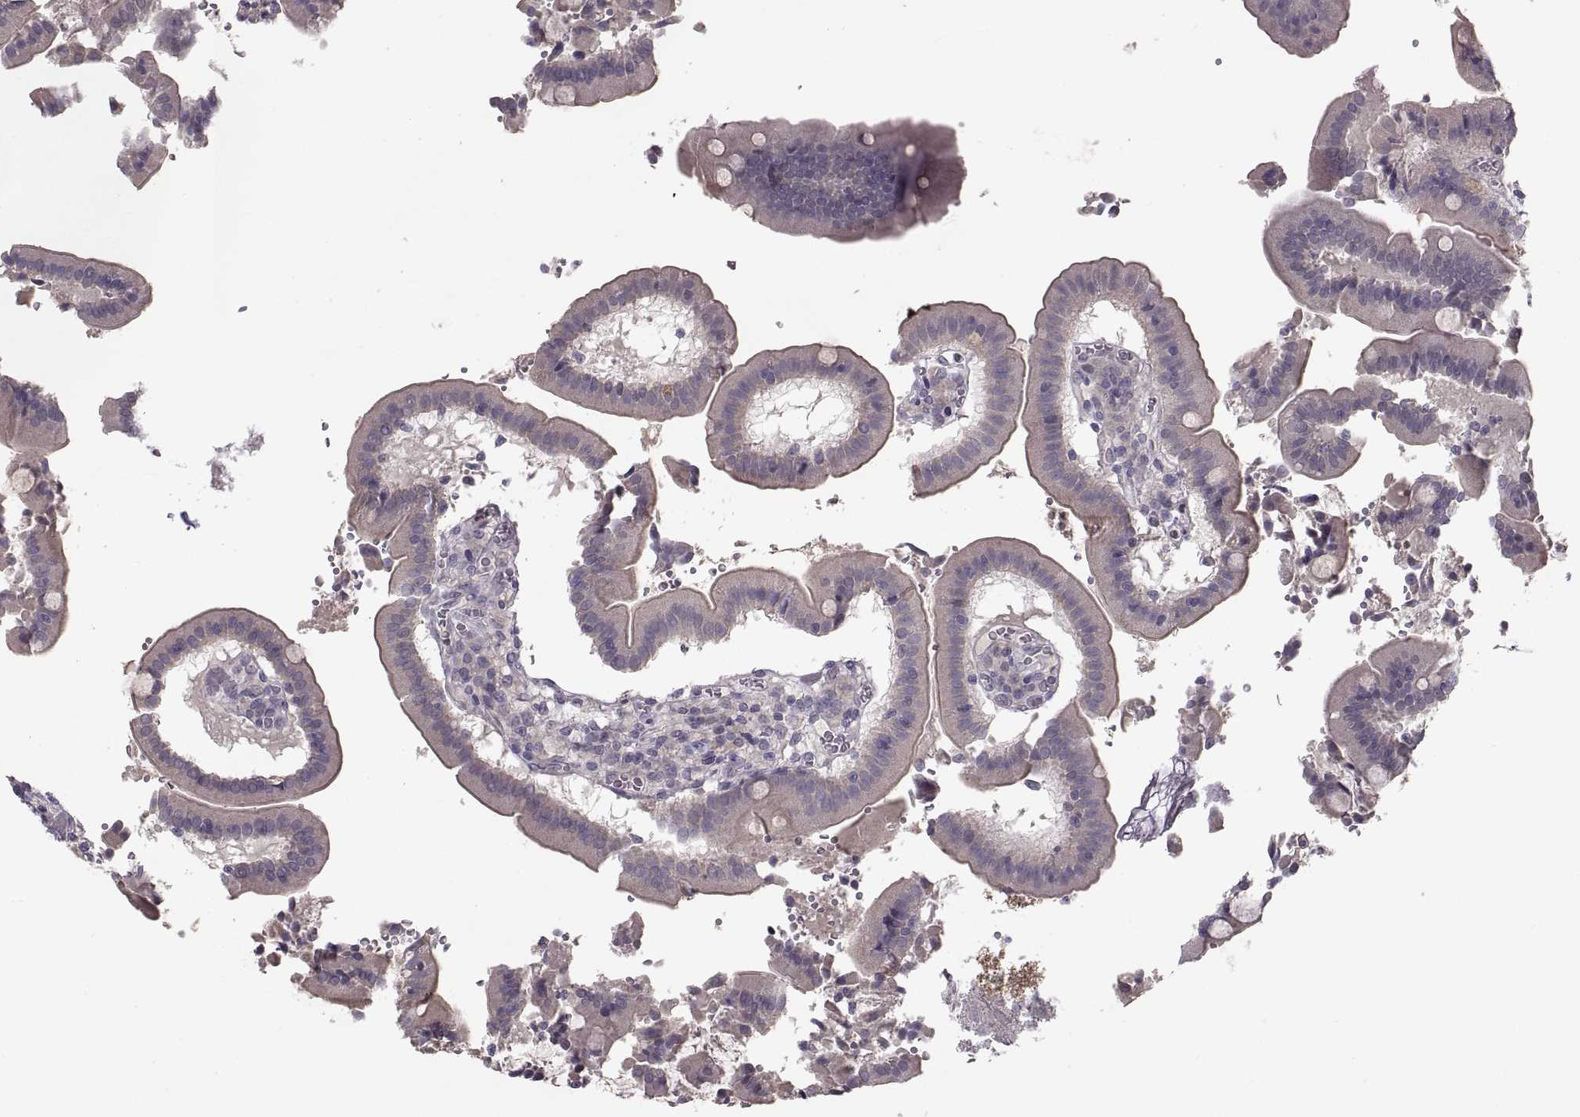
{"staining": {"intensity": "weak", "quantity": "25%-75%", "location": "cytoplasmic/membranous"}, "tissue": "duodenum", "cell_type": "Glandular cells", "image_type": "normal", "snomed": [{"axis": "morphology", "description": "Normal tissue, NOS"}, {"axis": "topography", "description": "Duodenum"}], "caption": "Benign duodenum was stained to show a protein in brown. There is low levels of weak cytoplasmic/membranous staining in about 25%-75% of glandular cells. (IHC, brightfield microscopy, high magnification).", "gene": "PAX2", "patient": {"sex": "female", "age": 62}}